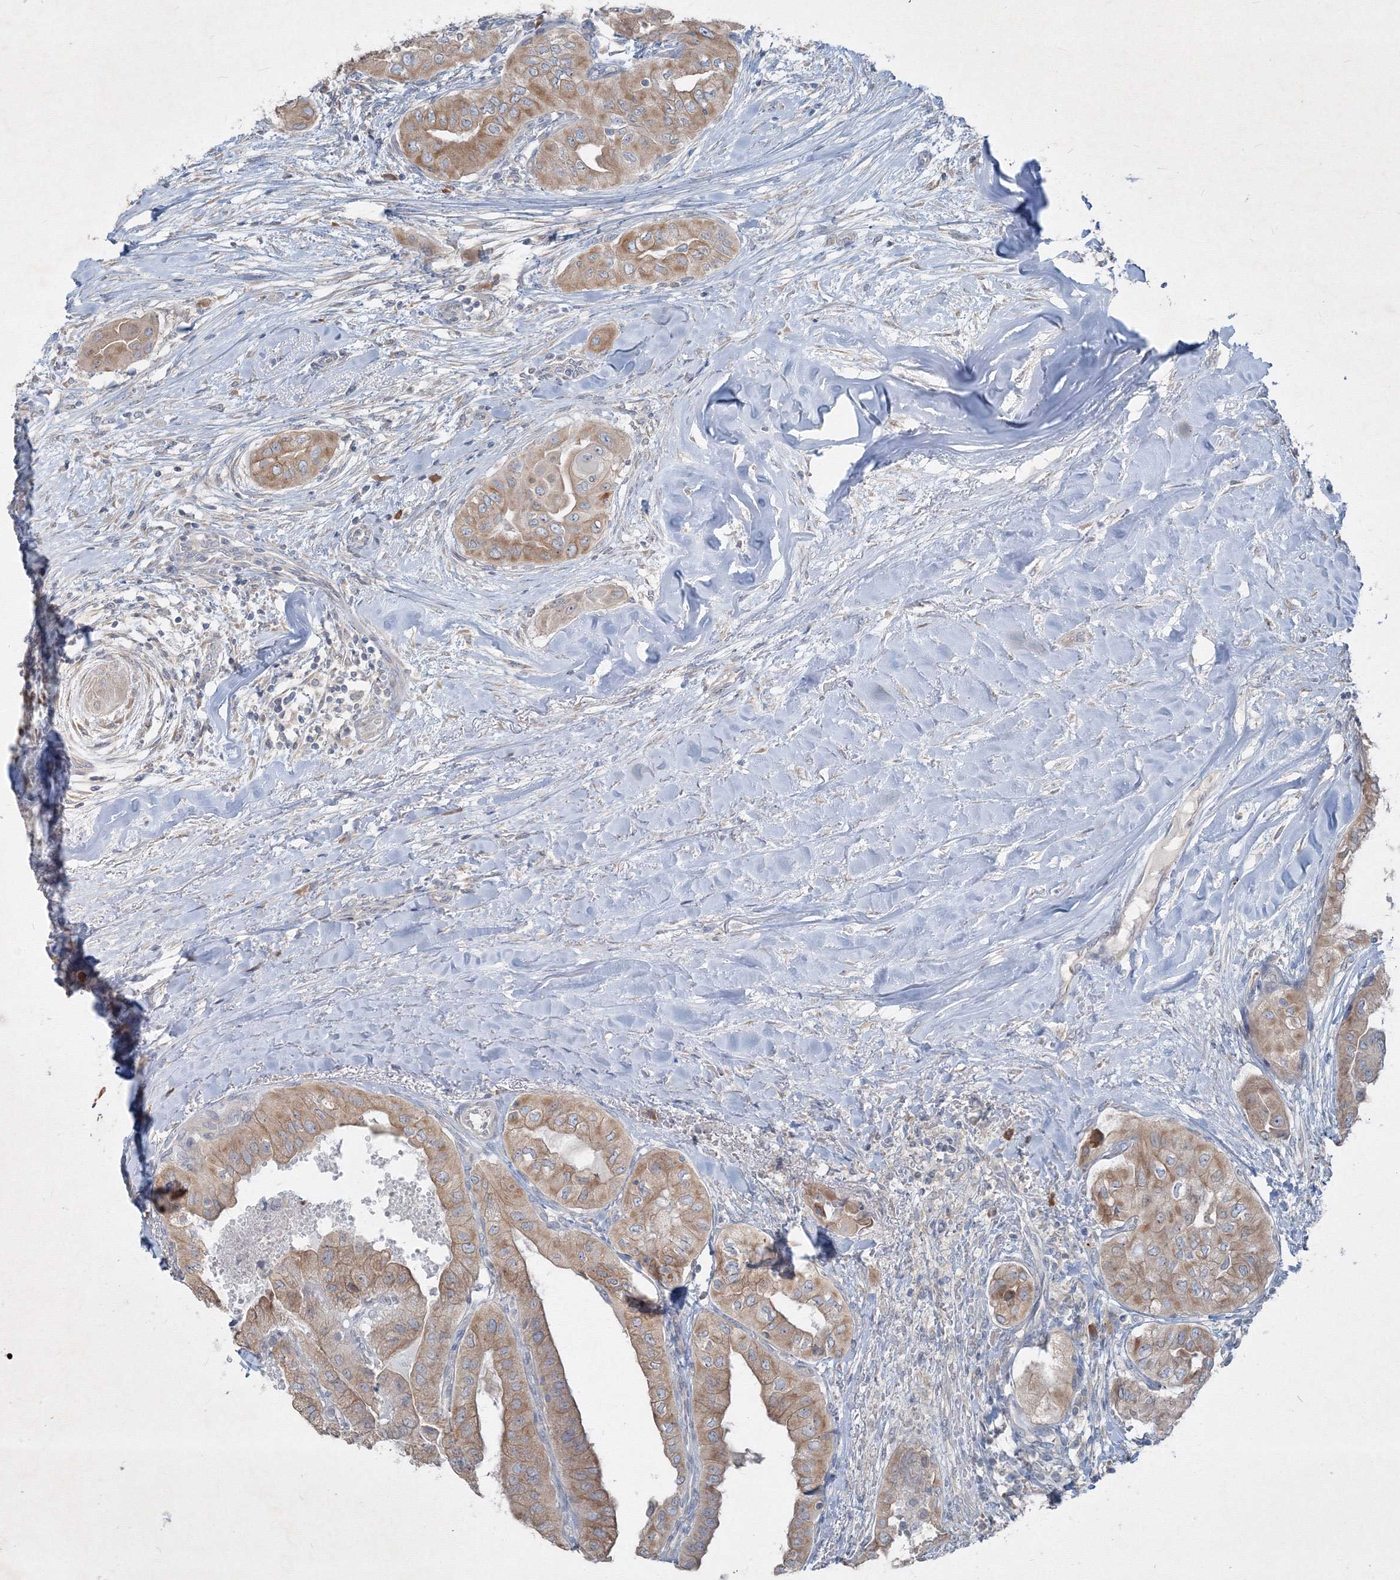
{"staining": {"intensity": "moderate", "quantity": ">75%", "location": "cytoplasmic/membranous"}, "tissue": "thyroid cancer", "cell_type": "Tumor cells", "image_type": "cancer", "snomed": [{"axis": "morphology", "description": "Papillary adenocarcinoma, NOS"}, {"axis": "topography", "description": "Thyroid gland"}], "caption": "Protein analysis of papillary adenocarcinoma (thyroid) tissue displays moderate cytoplasmic/membranous positivity in approximately >75% of tumor cells. (Stains: DAB (3,3'-diaminobenzidine) in brown, nuclei in blue, Microscopy: brightfield microscopy at high magnification).", "gene": "IFNAR1", "patient": {"sex": "female", "age": 59}}